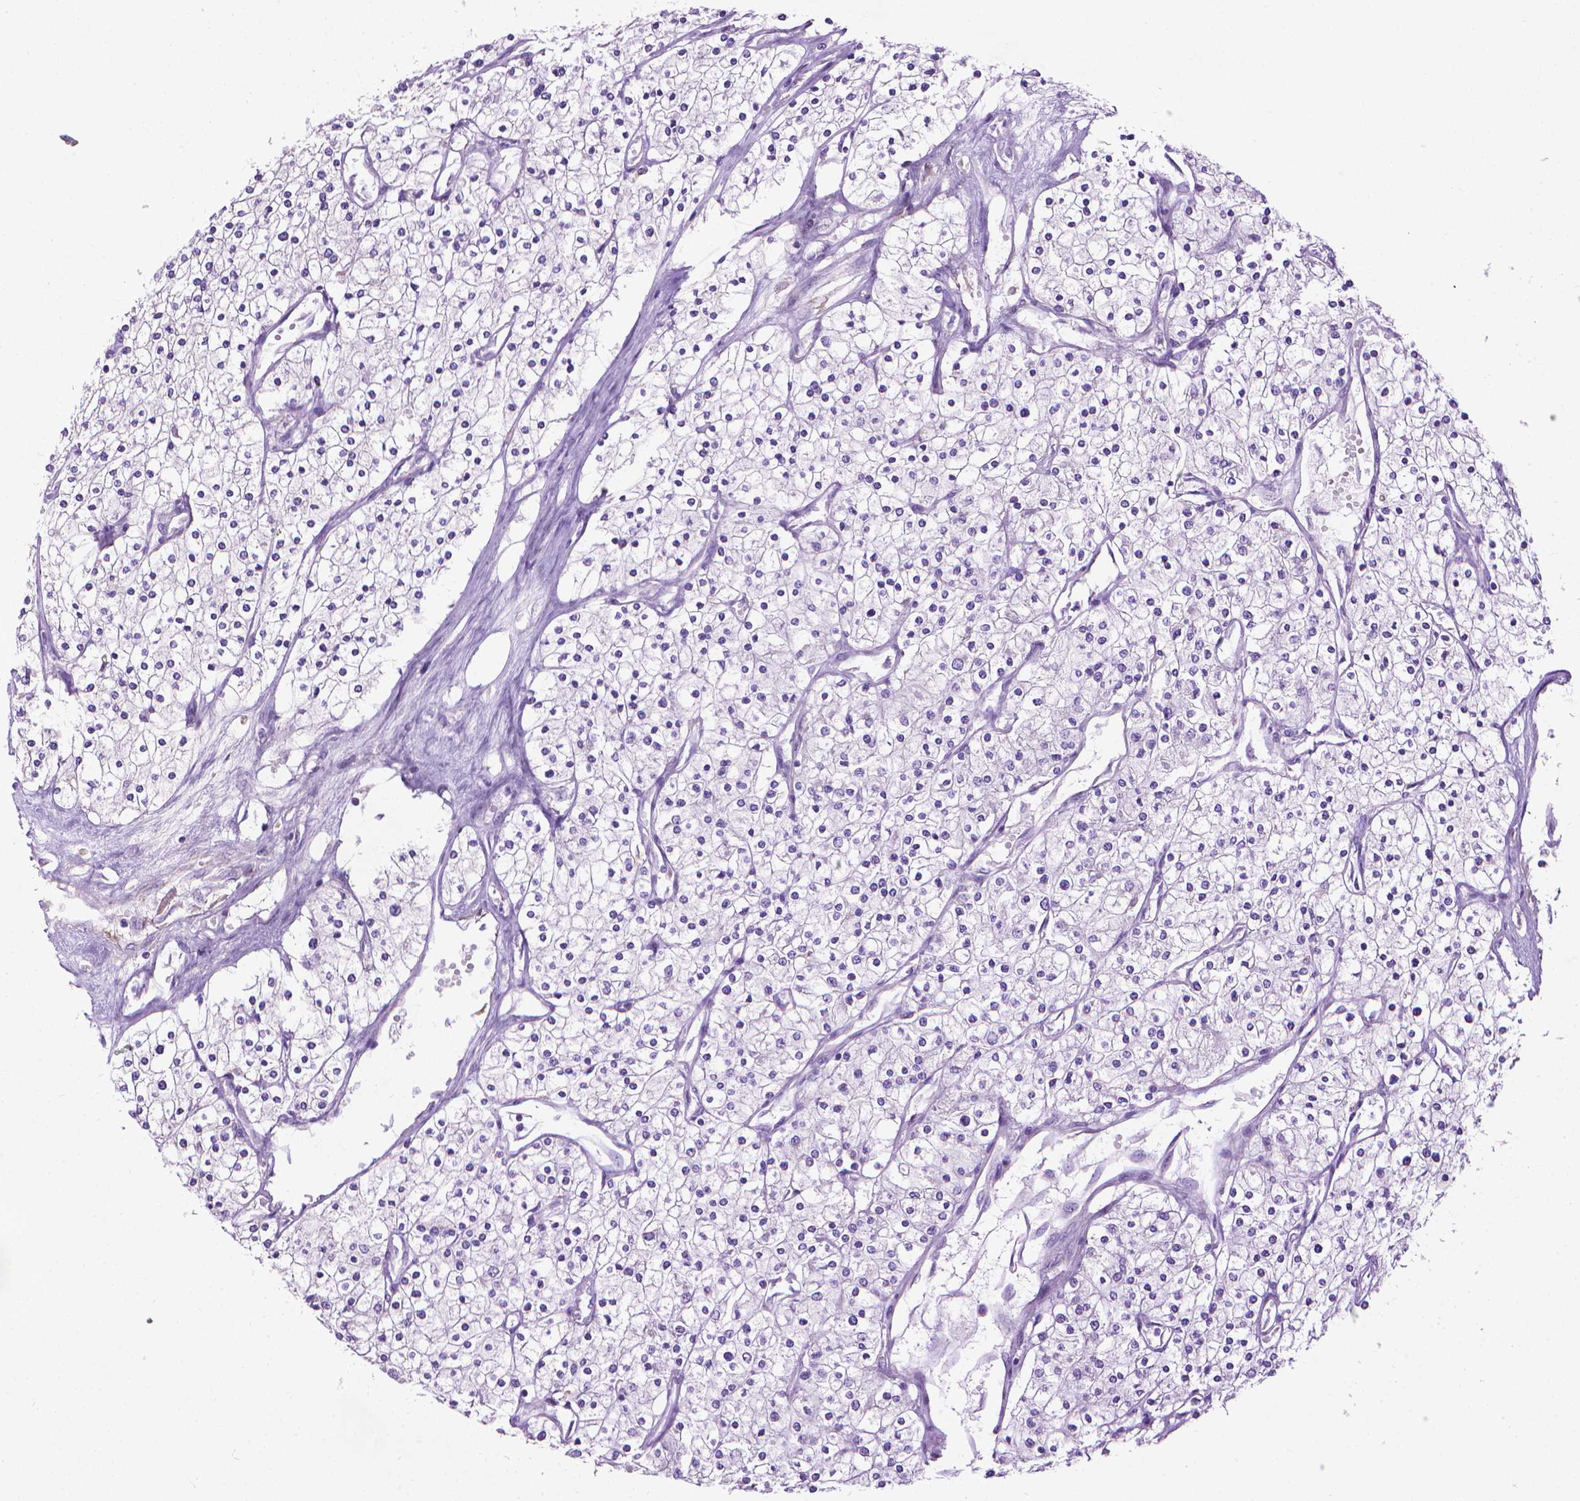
{"staining": {"intensity": "negative", "quantity": "none", "location": "none"}, "tissue": "renal cancer", "cell_type": "Tumor cells", "image_type": "cancer", "snomed": [{"axis": "morphology", "description": "Adenocarcinoma, NOS"}, {"axis": "topography", "description": "Kidney"}], "caption": "Renal adenocarcinoma was stained to show a protein in brown. There is no significant positivity in tumor cells.", "gene": "AQP10", "patient": {"sex": "male", "age": 80}}